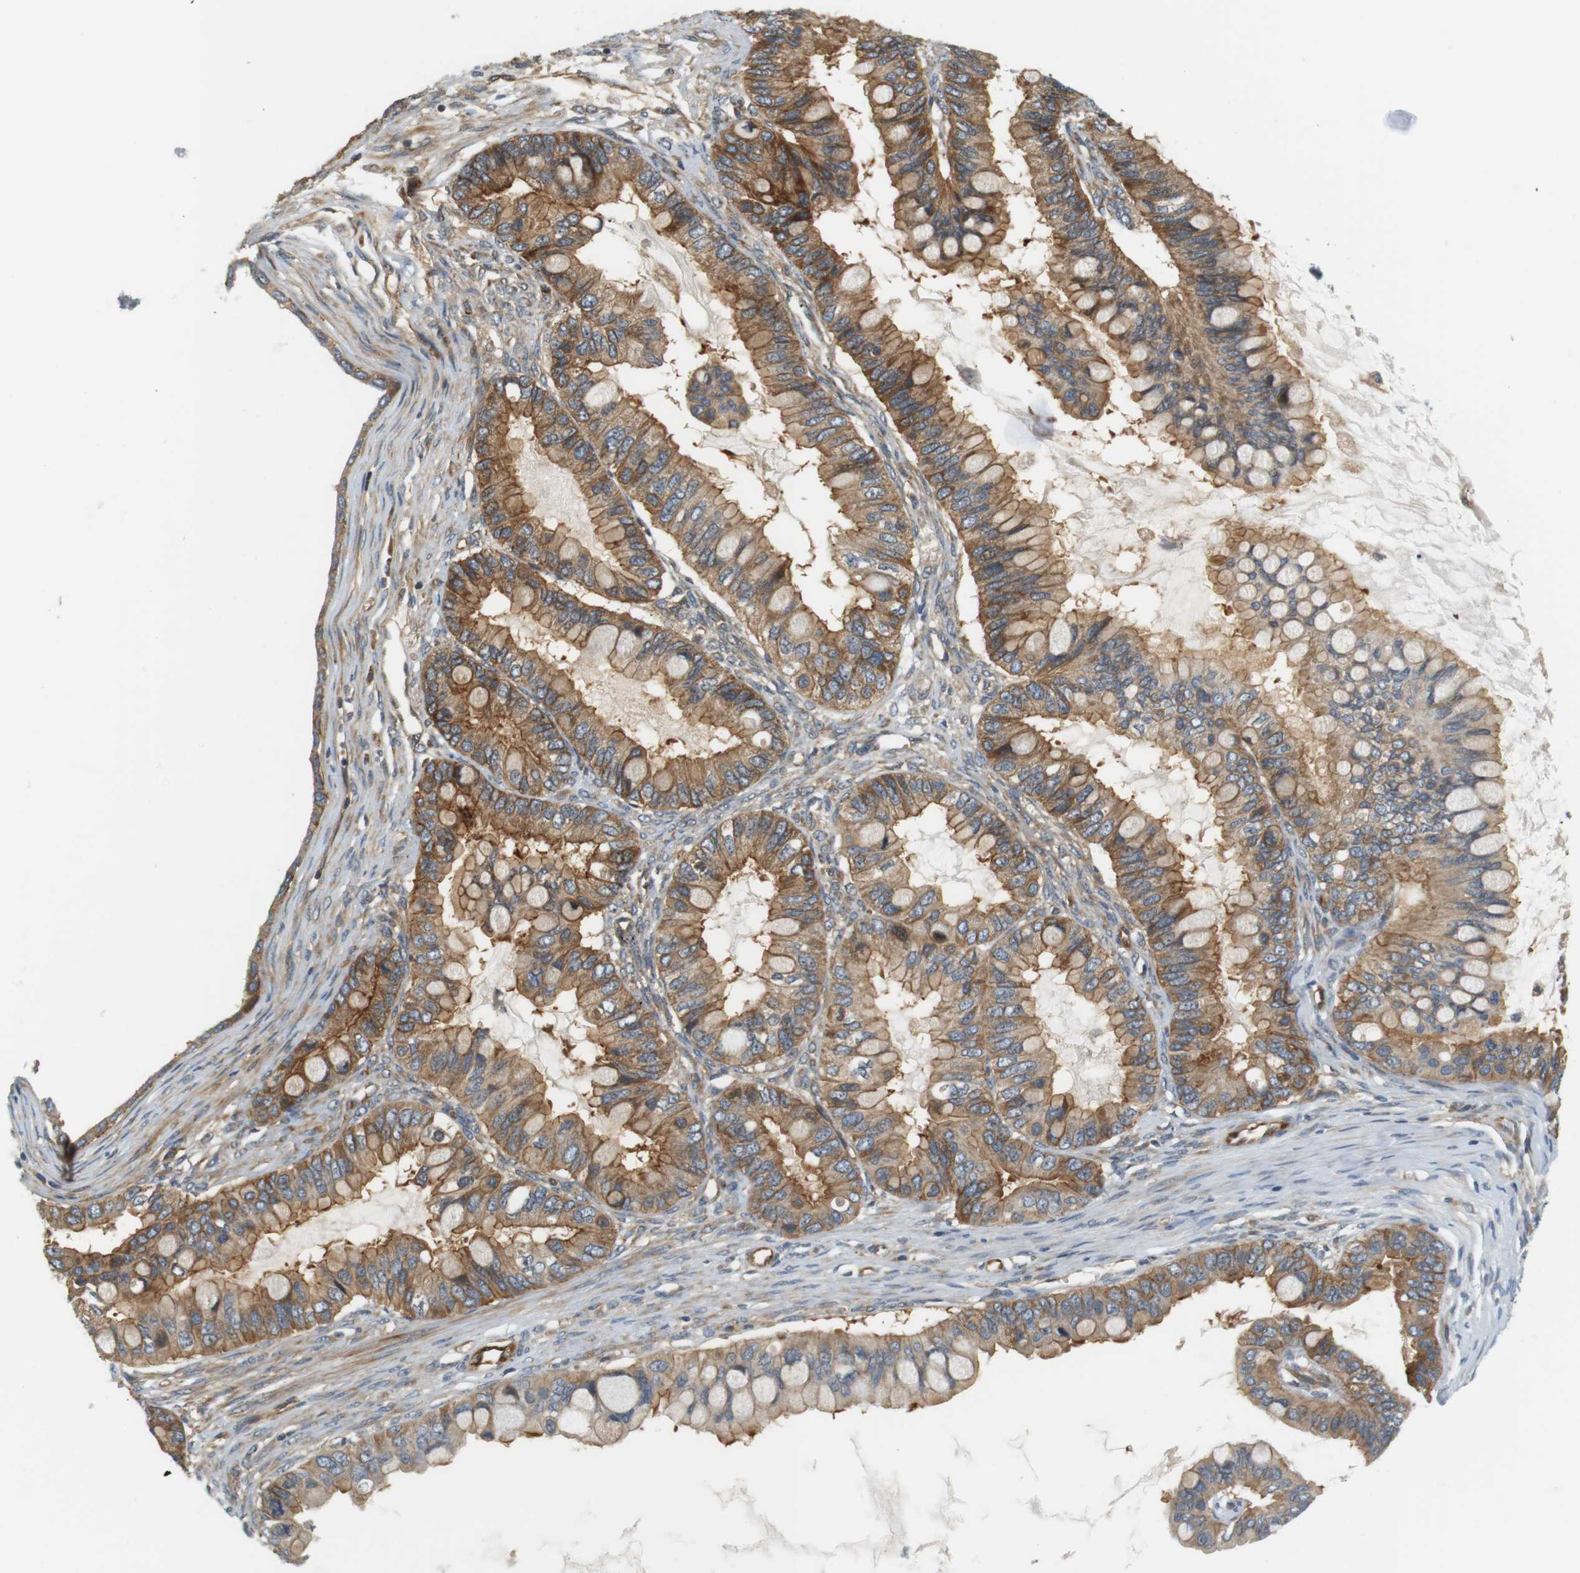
{"staining": {"intensity": "moderate", "quantity": ">75%", "location": "cytoplasmic/membranous"}, "tissue": "ovarian cancer", "cell_type": "Tumor cells", "image_type": "cancer", "snomed": [{"axis": "morphology", "description": "Cystadenocarcinoma, mucinous, NOS"}, {"axis": "topography", "description": "Ovary"}], "caption": "Mucinous cystadenocarcinoma (ovarian) was stained to show a protein in brown. There is medium levels of moderate cytoplasmic/membranous staining in approximately >75% of tumor cells. The protein of interest is shown in brown color, while the nuclei are stained blue.", "gene": "SH3GLB1", "patient": {"sex": "female", "age": 80}}